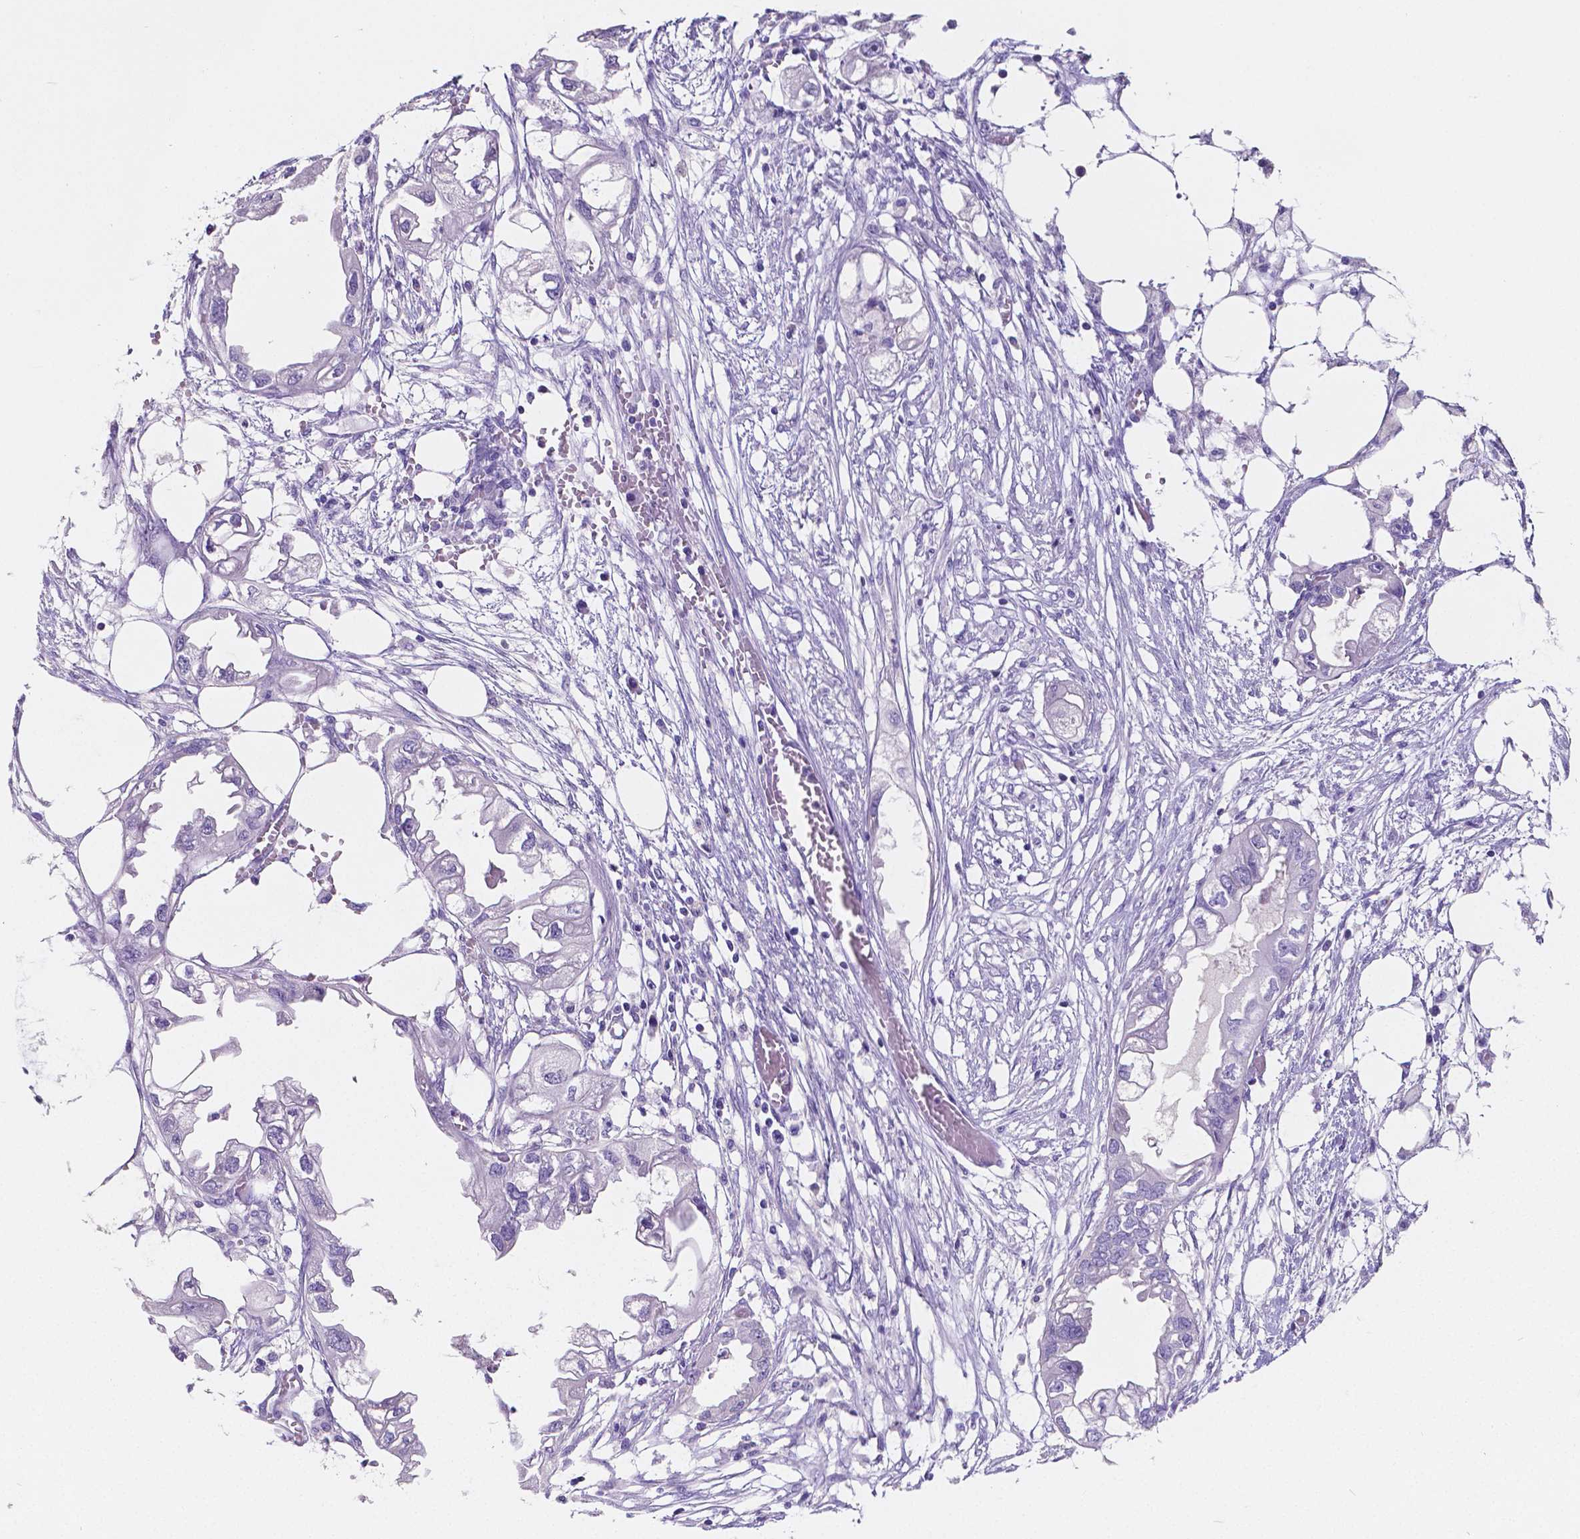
{"staining": {"intensity": "negative", "quantity": "none", "location": "none"}, "tissue": "endometrial cancer", "cell_type": "Tumor cells", "image_type": "cancer", "snomed": [{"axis": "morphology", "description": "Adenocarcinoma, NOS"}, {"axis": "morphology", "description": "Adenocarcinoma, metastatic, NOS"}, {"axis": "topography", "description": "Adipose tissue"}, {"axis": "topography", "description": "Endometrium"}], "caption": "This is a photomicrograph of immunohistochemistry (IHC) staining of endometrial cancer, which shows no staining in tumor cells.", "gene": "SATB2", "patient": {"sex": "female", "age": 67}}